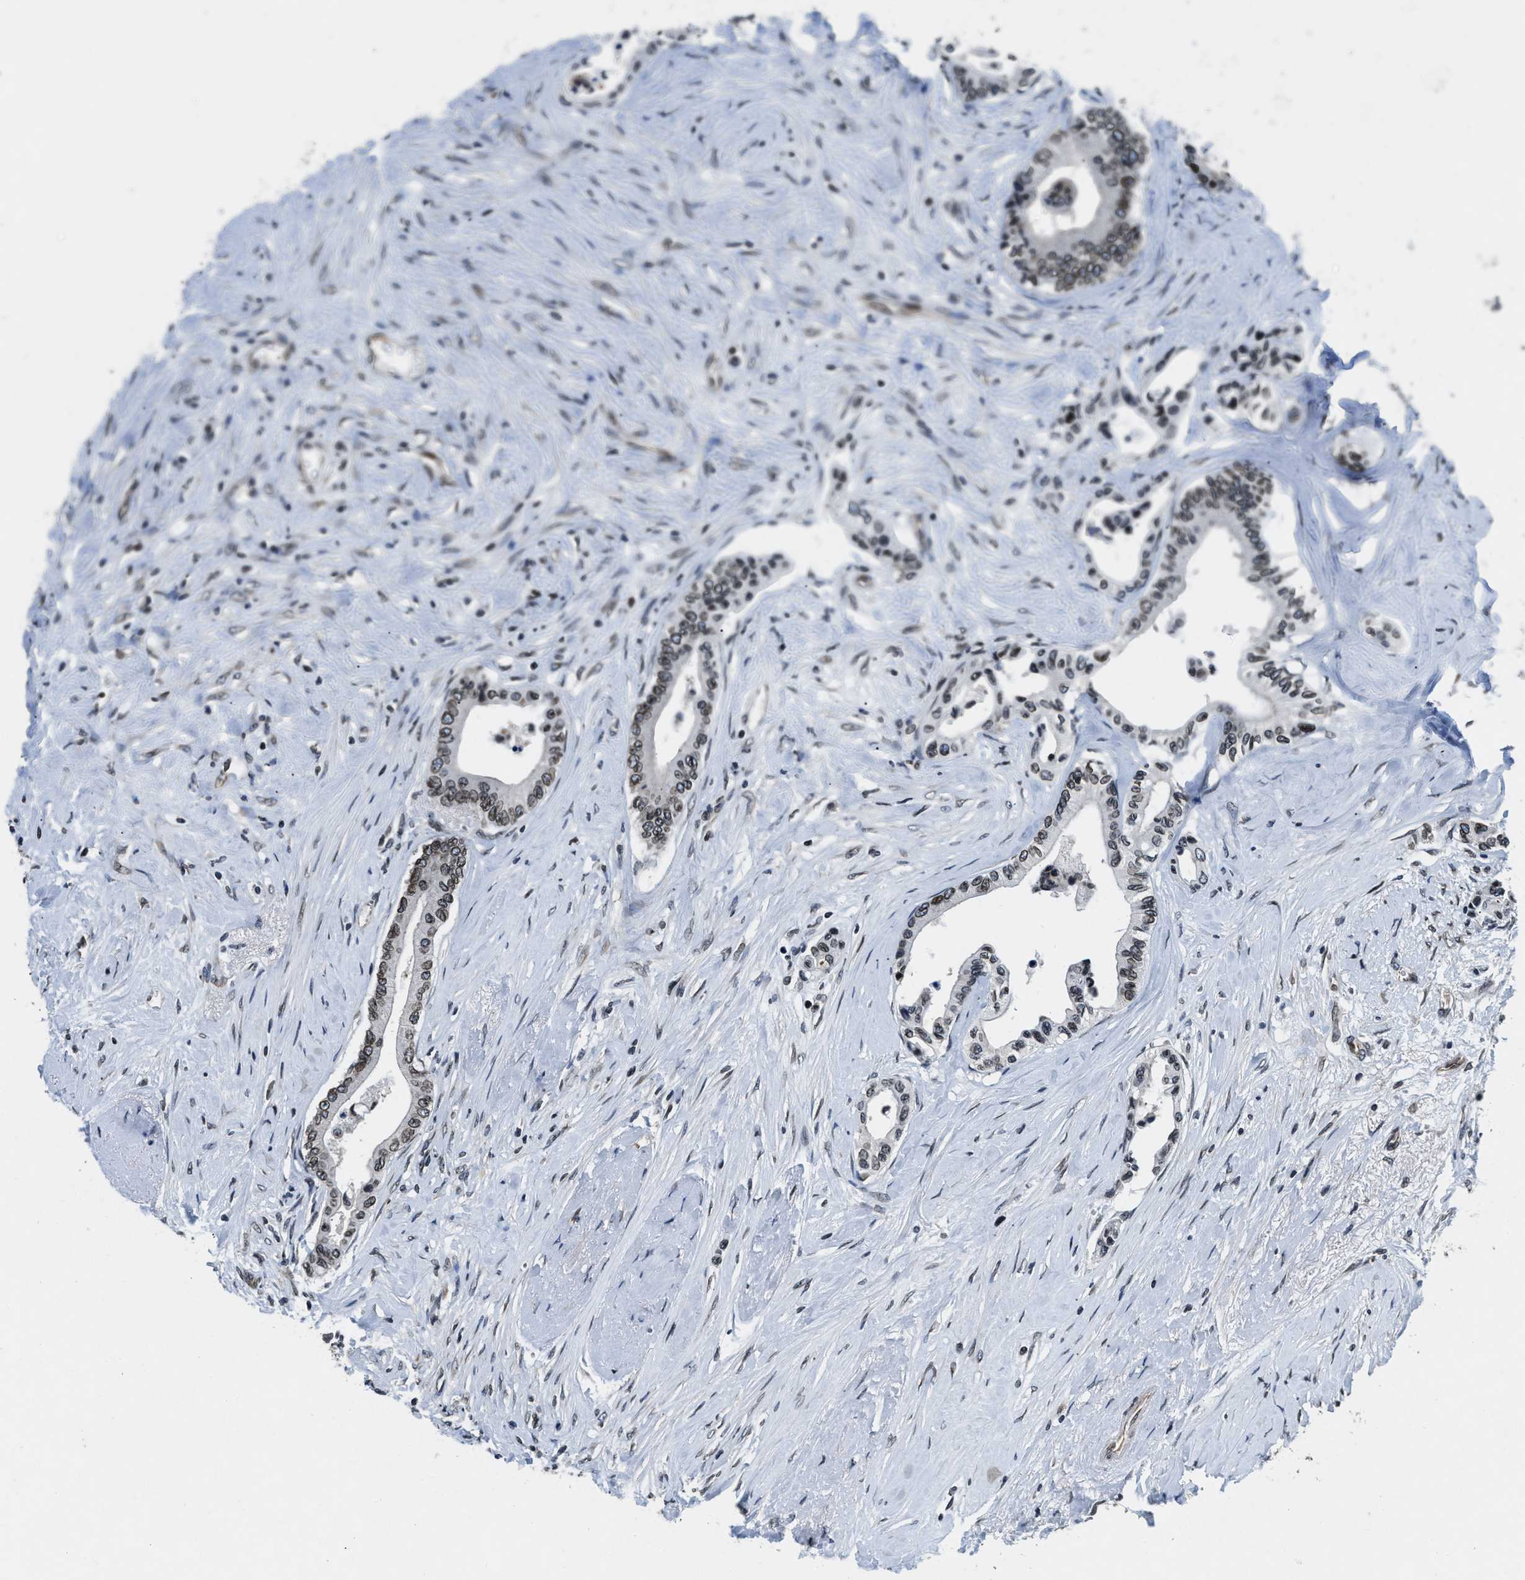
{"staining": {"intensity": "moderate", "quantity": ">75%", "location": "nuclear"}, "tissue": "colorectal cancer", "cell_type": "Tumor cells", "image_type": "cancer", "snomed": [{"axis": "morphology", "description": "Normal tissue, NOS"}, {"axis": "morphology", "description": "Adenocarcinoma, NOS"}, {"axis": "topography", "description": "Colon"}], "caption": "IHC of human adenocarcinoma (colorectal) demonstrates medium levels of moderate nuclear expression in about >75% of tumor cells.", "gene": "ZC3HC1", "patient": {"sex": "male", "age": 82}}